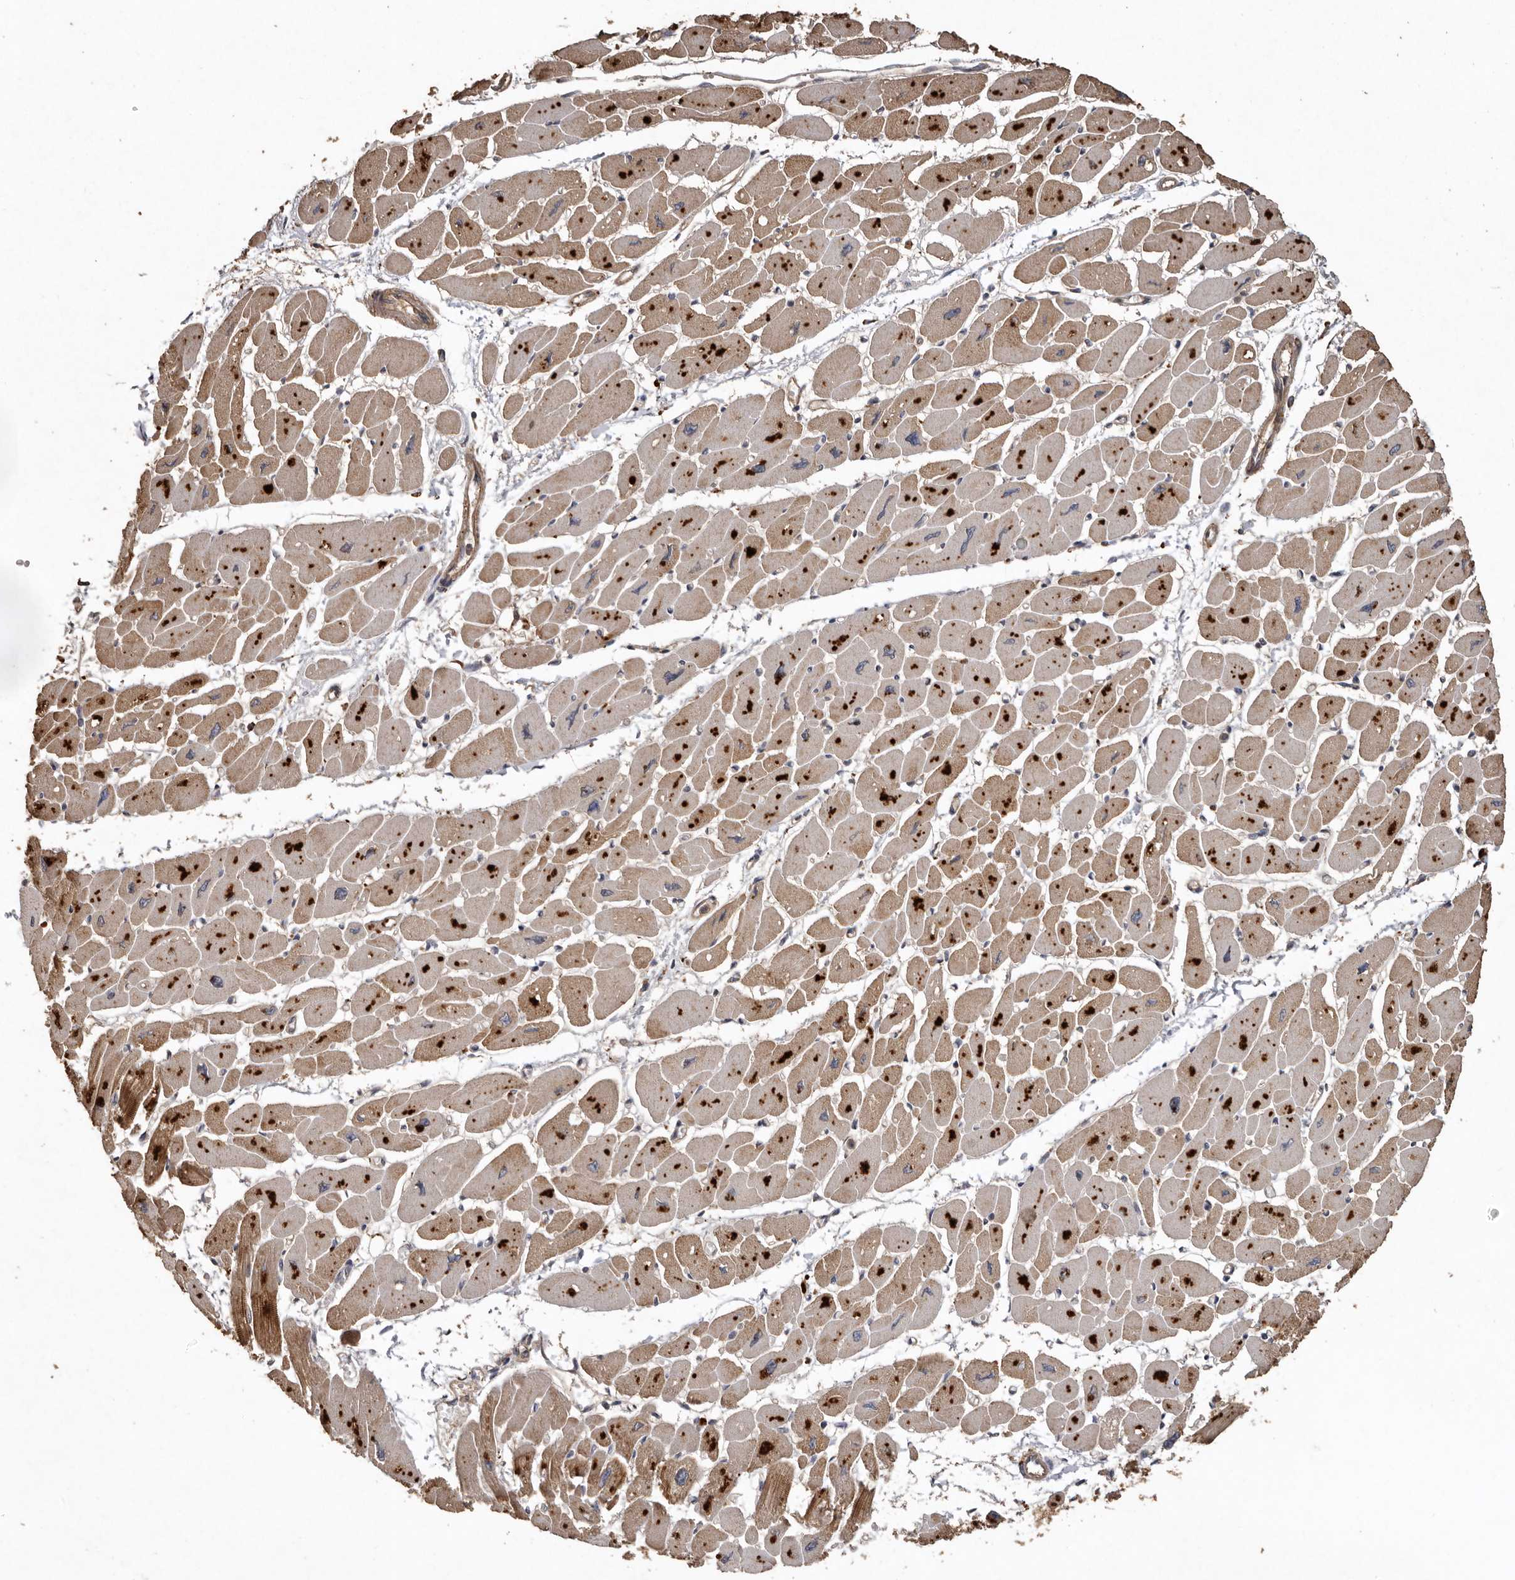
{"staining": {"intensity": "moderate", "quantity": ">75%", "location": "cytoplasmic/membranous"}, "tissue": "heart muscle", "cell_type": "Cardiomyocytes", "image_type": "normal", "snomed": [{"axis": "morphology", "description": "Normal tissue, NOS"}, {"axis": "topography", "description": "Heart"}], "caption": "This photomicrograph displays normal heart muscle stained with immunohistochemistry to label a protein in brown. The cytoplasmic/membranous of cardiomyocytes show moderate positivity for the protein. Nuclei are counter-stained blue.", "gene": "FLCN", "patient": {"sex": "female", "age": 54}}